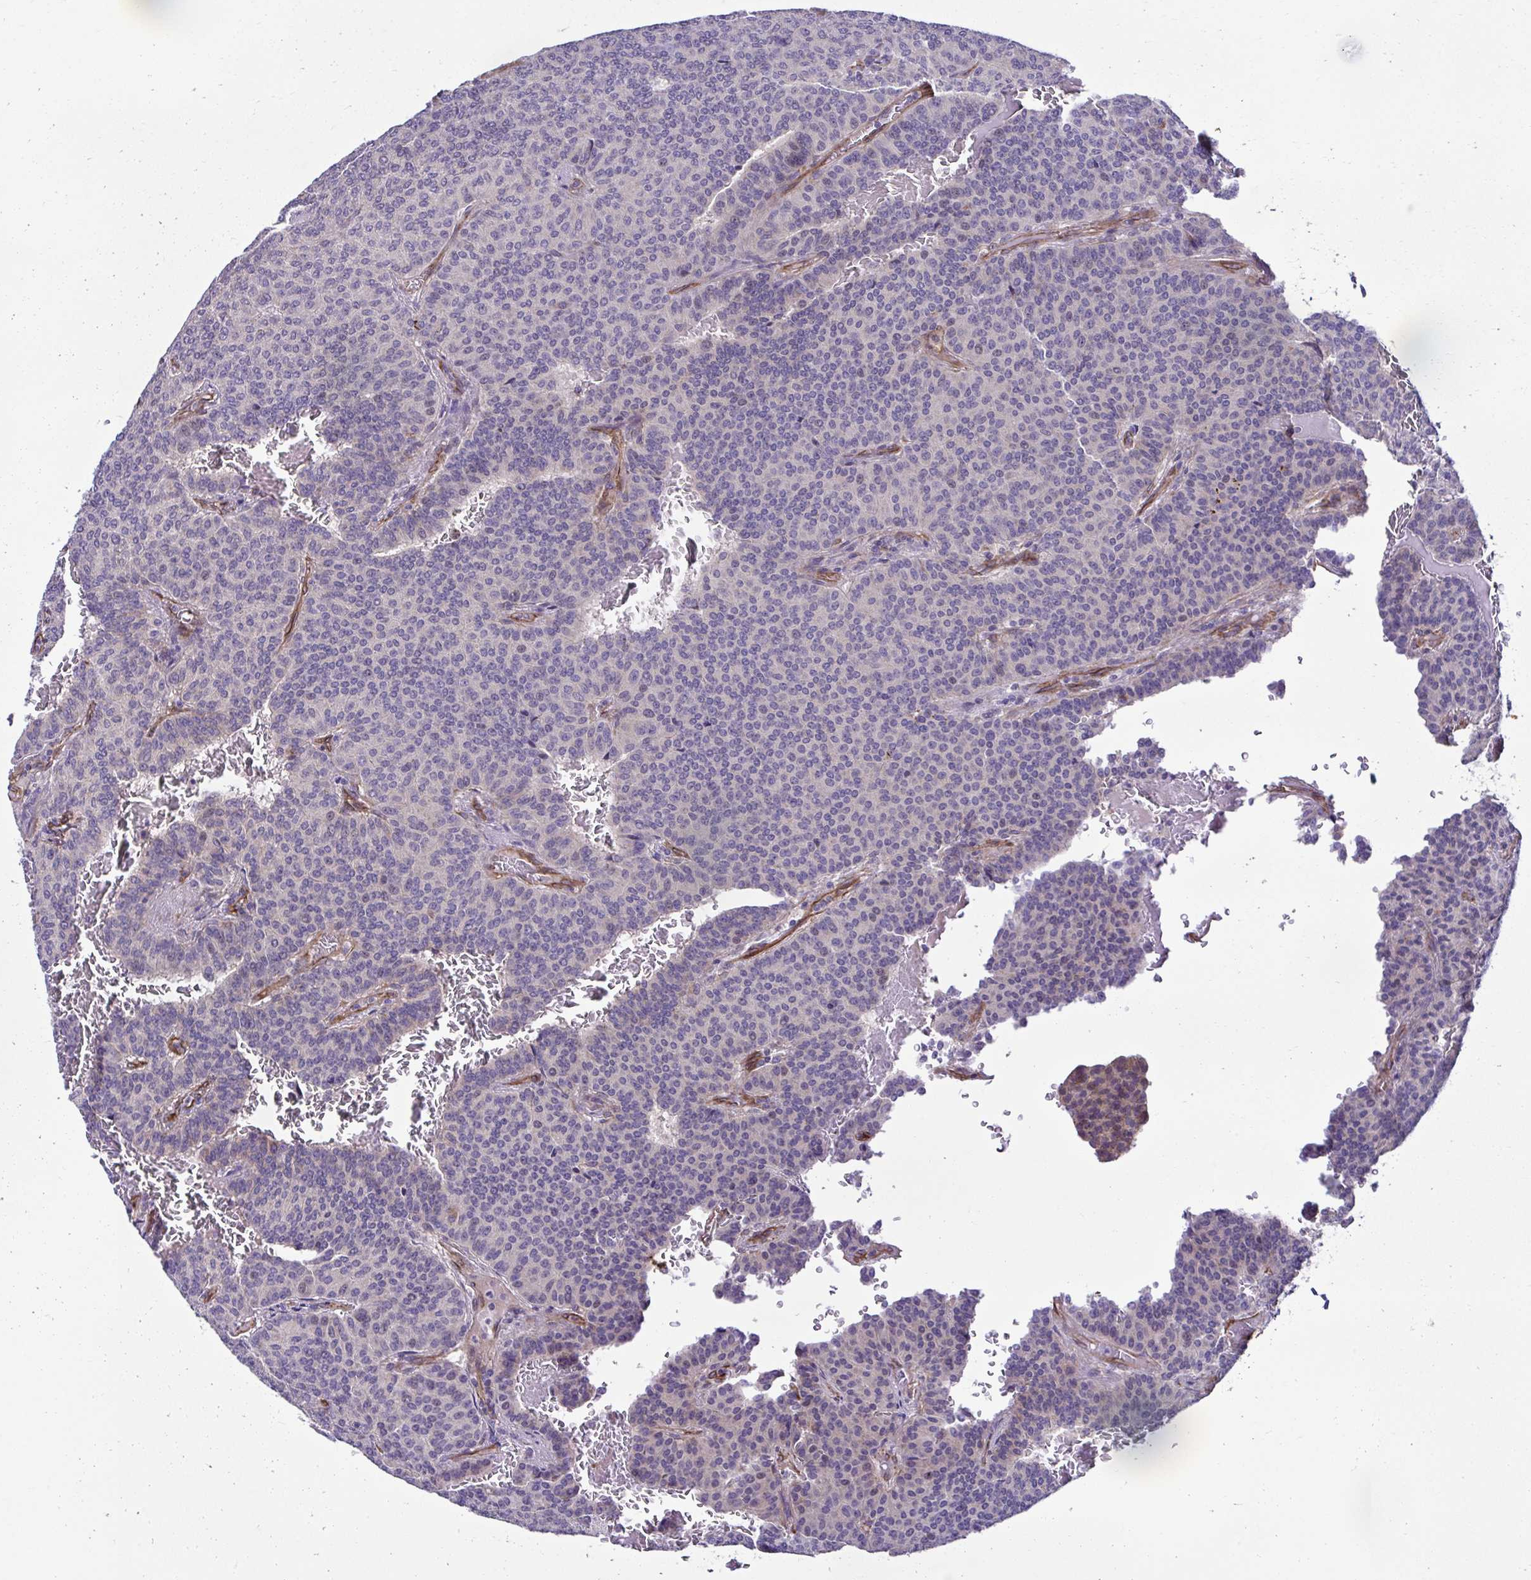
{"staining": {"intensity": "negative", "quantity": "none", "location": "none"}, "tissue": "carcinoid", "cell_type": "Tumor cells", "image_type": "cancer", "snomed": [{"axis": "morphology", "description": "Carcinoid, malignant, NOS"}, {"axis": "topography", "description": "Lung"}], "caption": "Immunohistochemistry (IHC) of carcinoid displays no expression in tumor cells.", "gene": "TRIM52", "patient": {"sex": "male", "age": 61}}